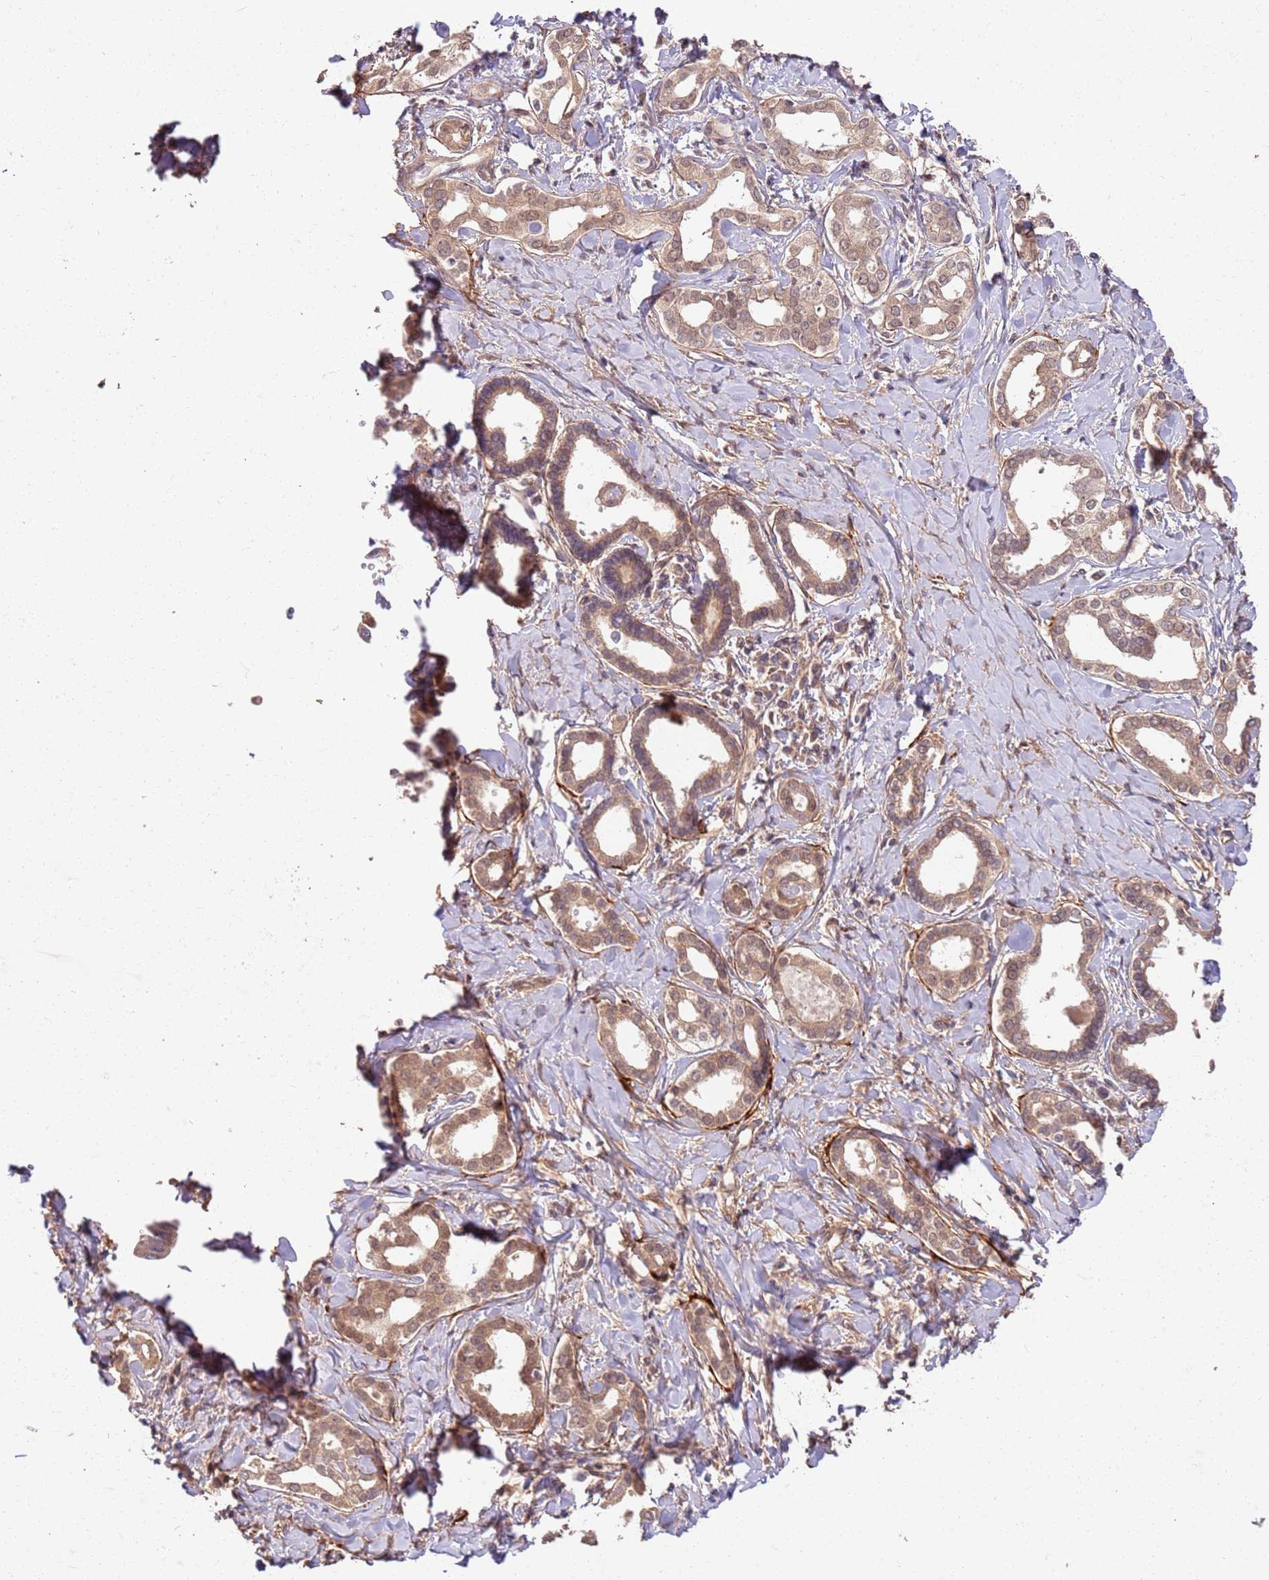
{"staining": {"intensity": "weak", "quantity": "25%-75%", "location": "cytoplasmic/membranous,nuclear"}, "tissue": "liver cancer", "cell_type": "Tumor cells", "image_type": "cancer", "snomed": [{"axis": "morphology", "description": "Cholangiocarcinoma"}, {"axis": "topography", "description": "Liver"}], "caption": "Liver cholangiocarcinoma was stained to show a protein in brown. There is low levels of weak cytoplasmic/membranous and nuclear positivity in approximately 25%-75% of tumor cells. The staining was performed using DAB (3,3'-diaminobenzidine), with brown indicating positive protein expression. Nuclei are stained blue with hematoxylin.", "gene": "UBE3A", "patient": {"sex": "female", "age": 77}}